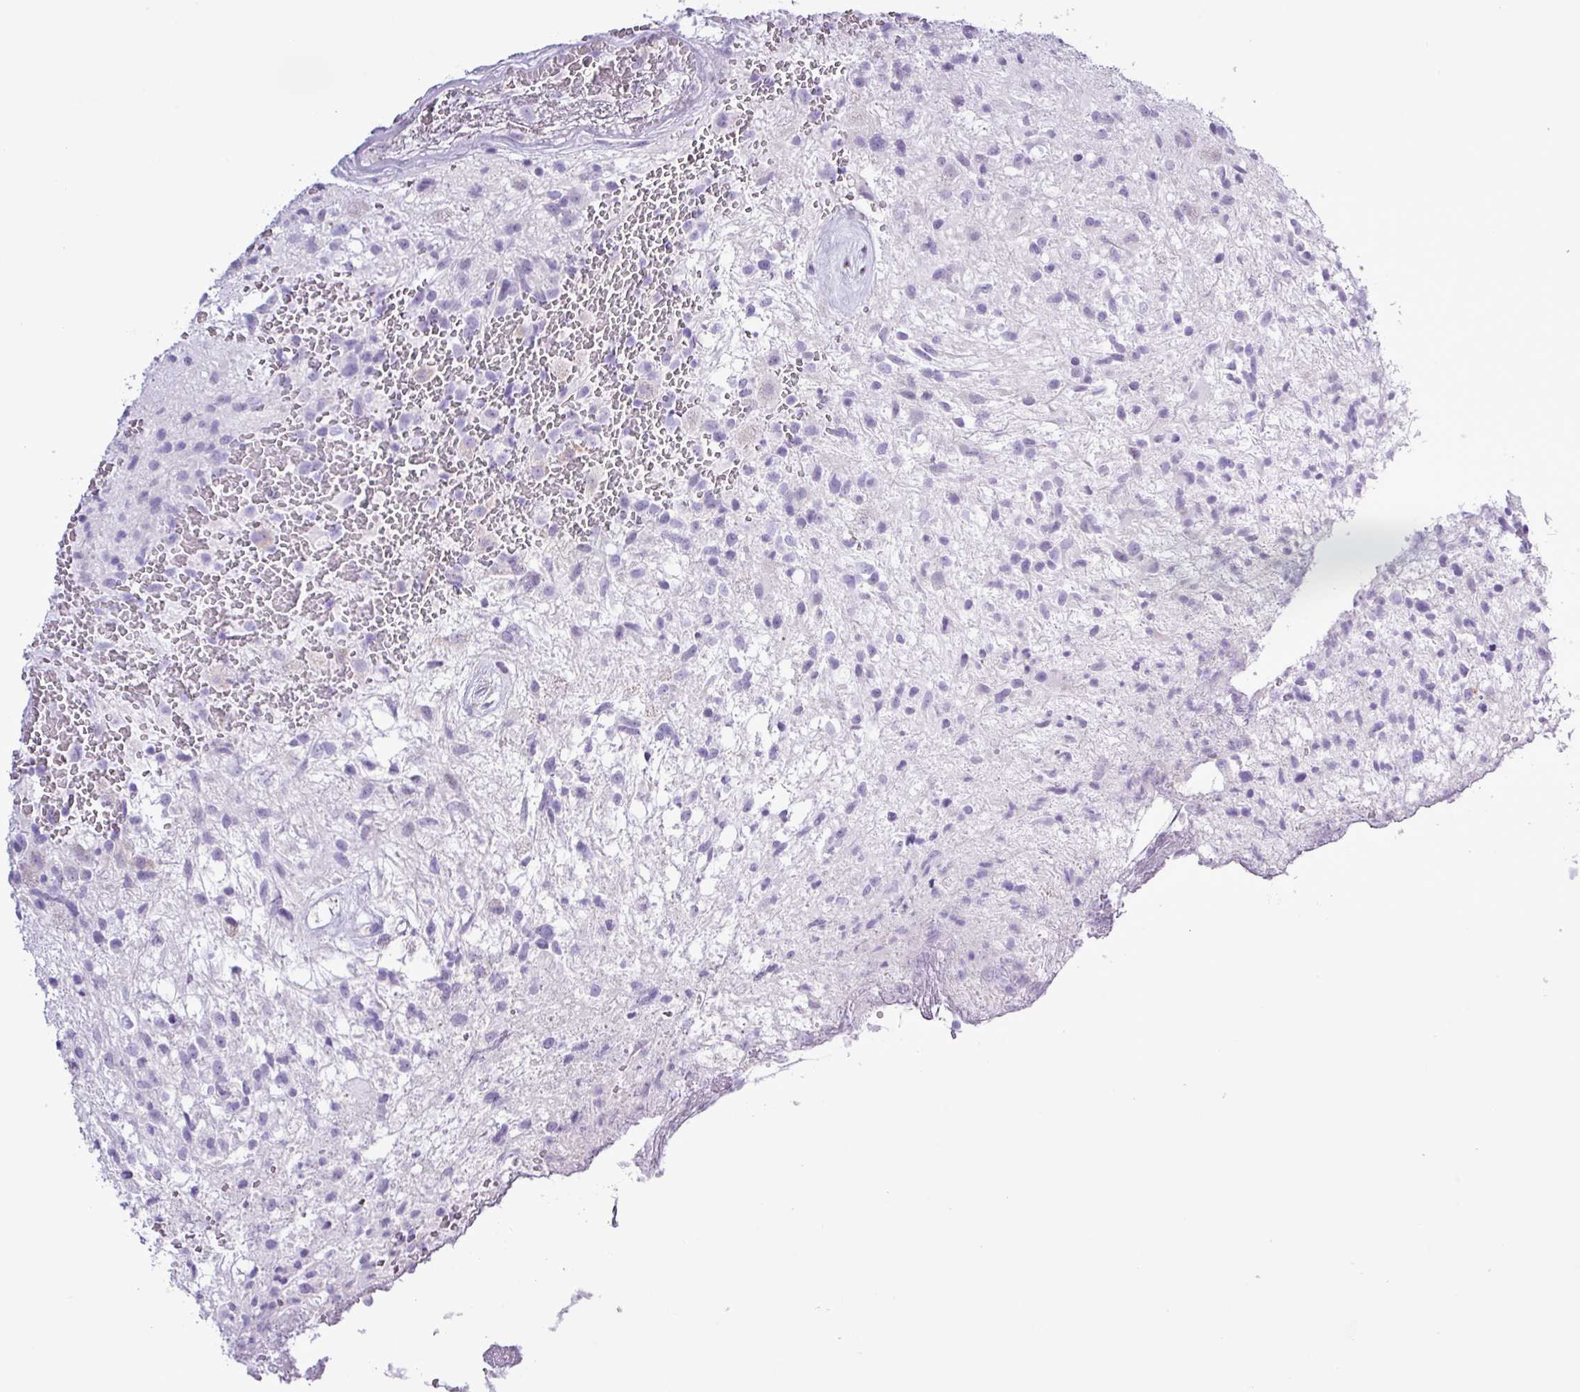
{"staining": {"intensity": "negative", "quantity": "none", "location": "none"}, "tissue": "glioma", "cell_type": "Tumor cells", "image_type": "cancer", "snomed": [{"axis": "morphology", "description": "Glioma, malignant, High grade"}, {"axis": "topography", "description": "Brain"}], "caption": "IHC of glioma shows no positivity in tumor cells.", "gene": "ALDH3A1", "patient": {"sex": "male", "age": 56}}